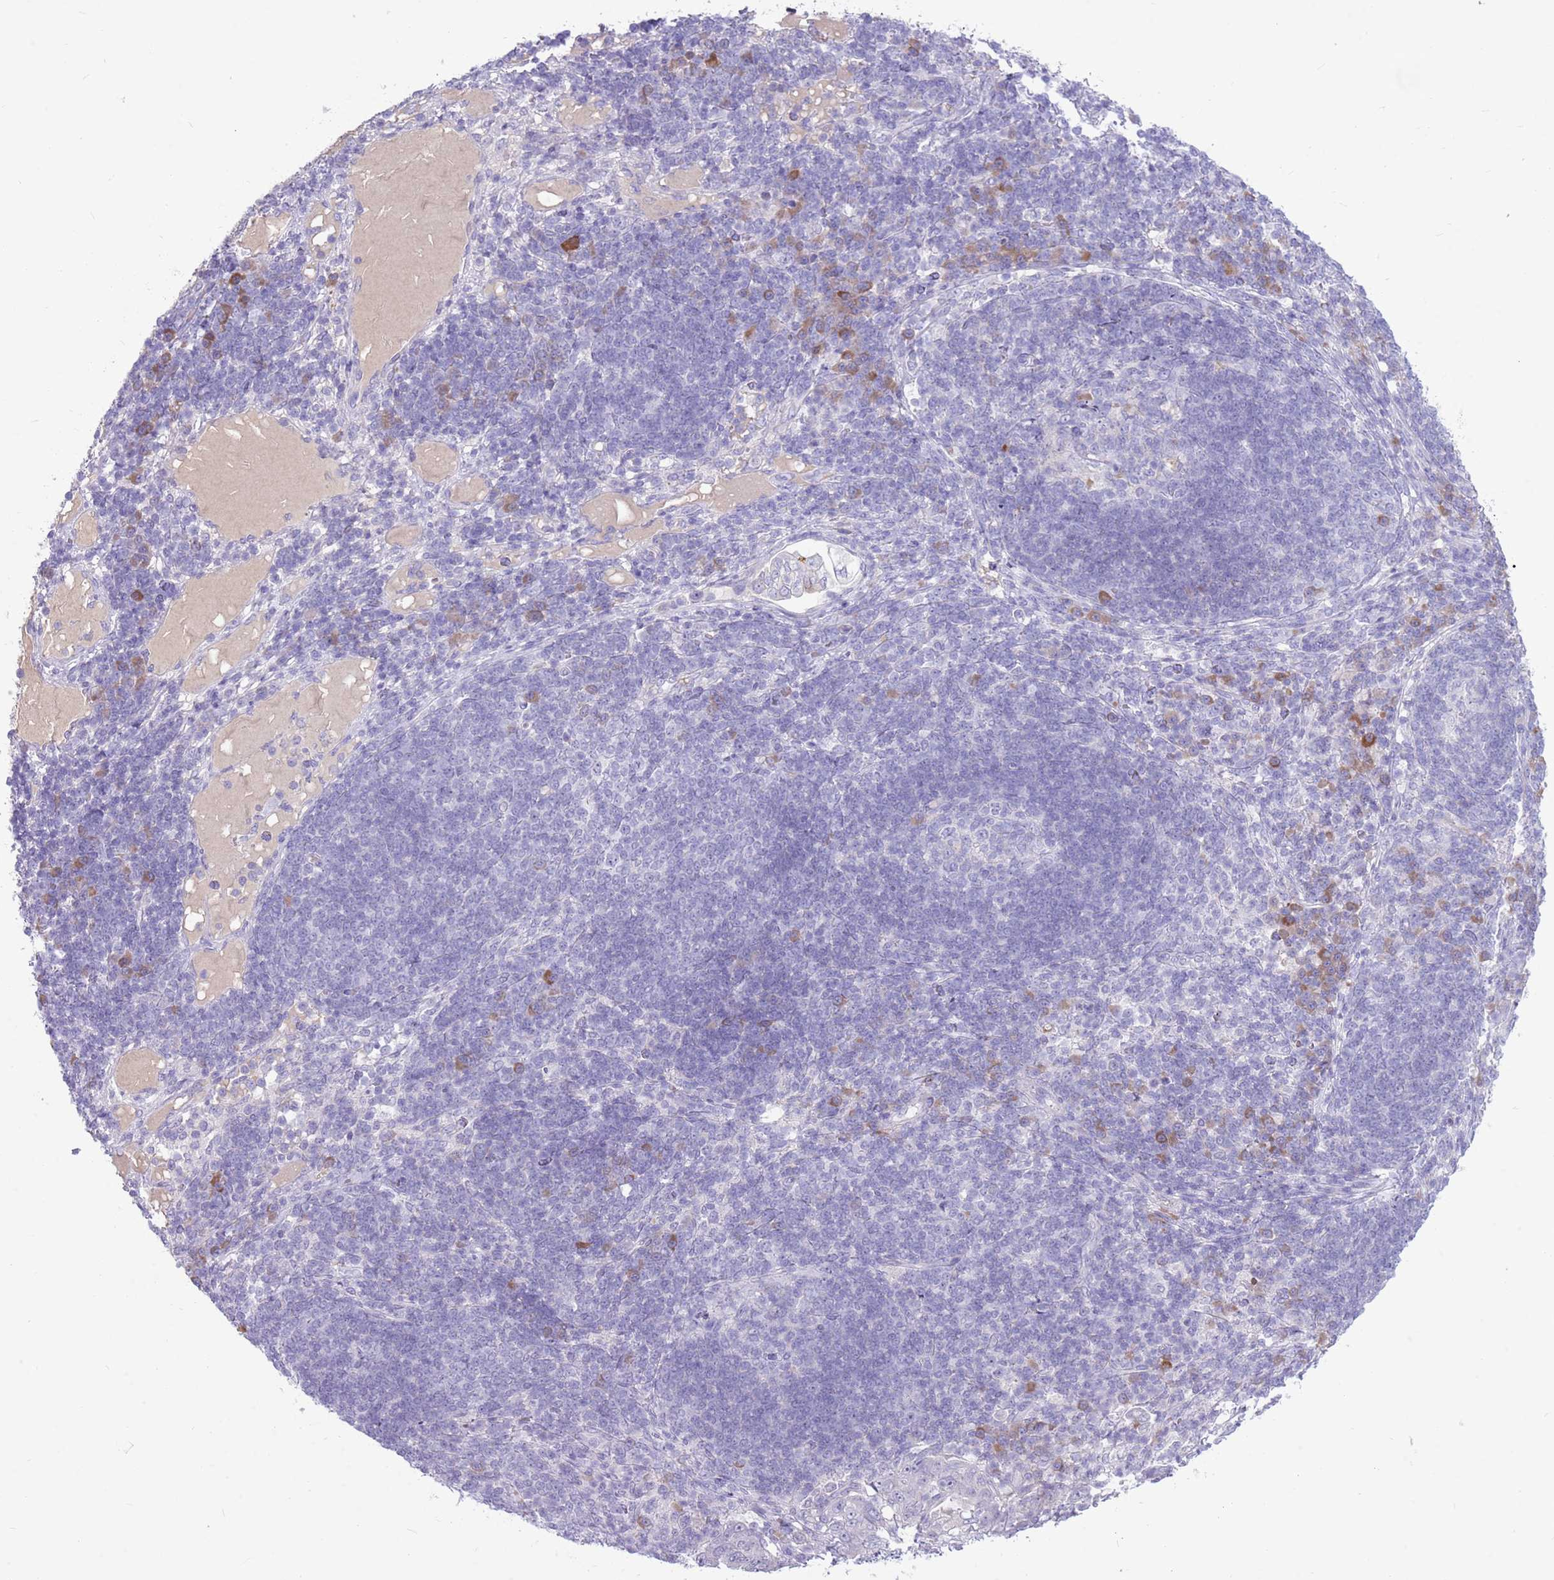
{"staining": {"intensity": "negative", "quantity": "none", "location": "none"}, "tissue": "pancreatic cancer", "cell_type": "Tumor cells", "image_type": "cancer", "snomed": [{"axis": "morphology", "description": "Normal tissue, NOS"}, {"axis": "morphology", "description": "Adenocarcinoma, NOS"}, {"axis": "topography", "description": "Lymph node"}, {"axis": "topography", "description": "Pancreas"}], "caption": "Pancreatic cancer (adenocarcinoma) was stained to show a protein in brown. There is no significant expression in tumor cells.", "gene": "ZNF425", "patient": {"sex": "female", "age": 67}}